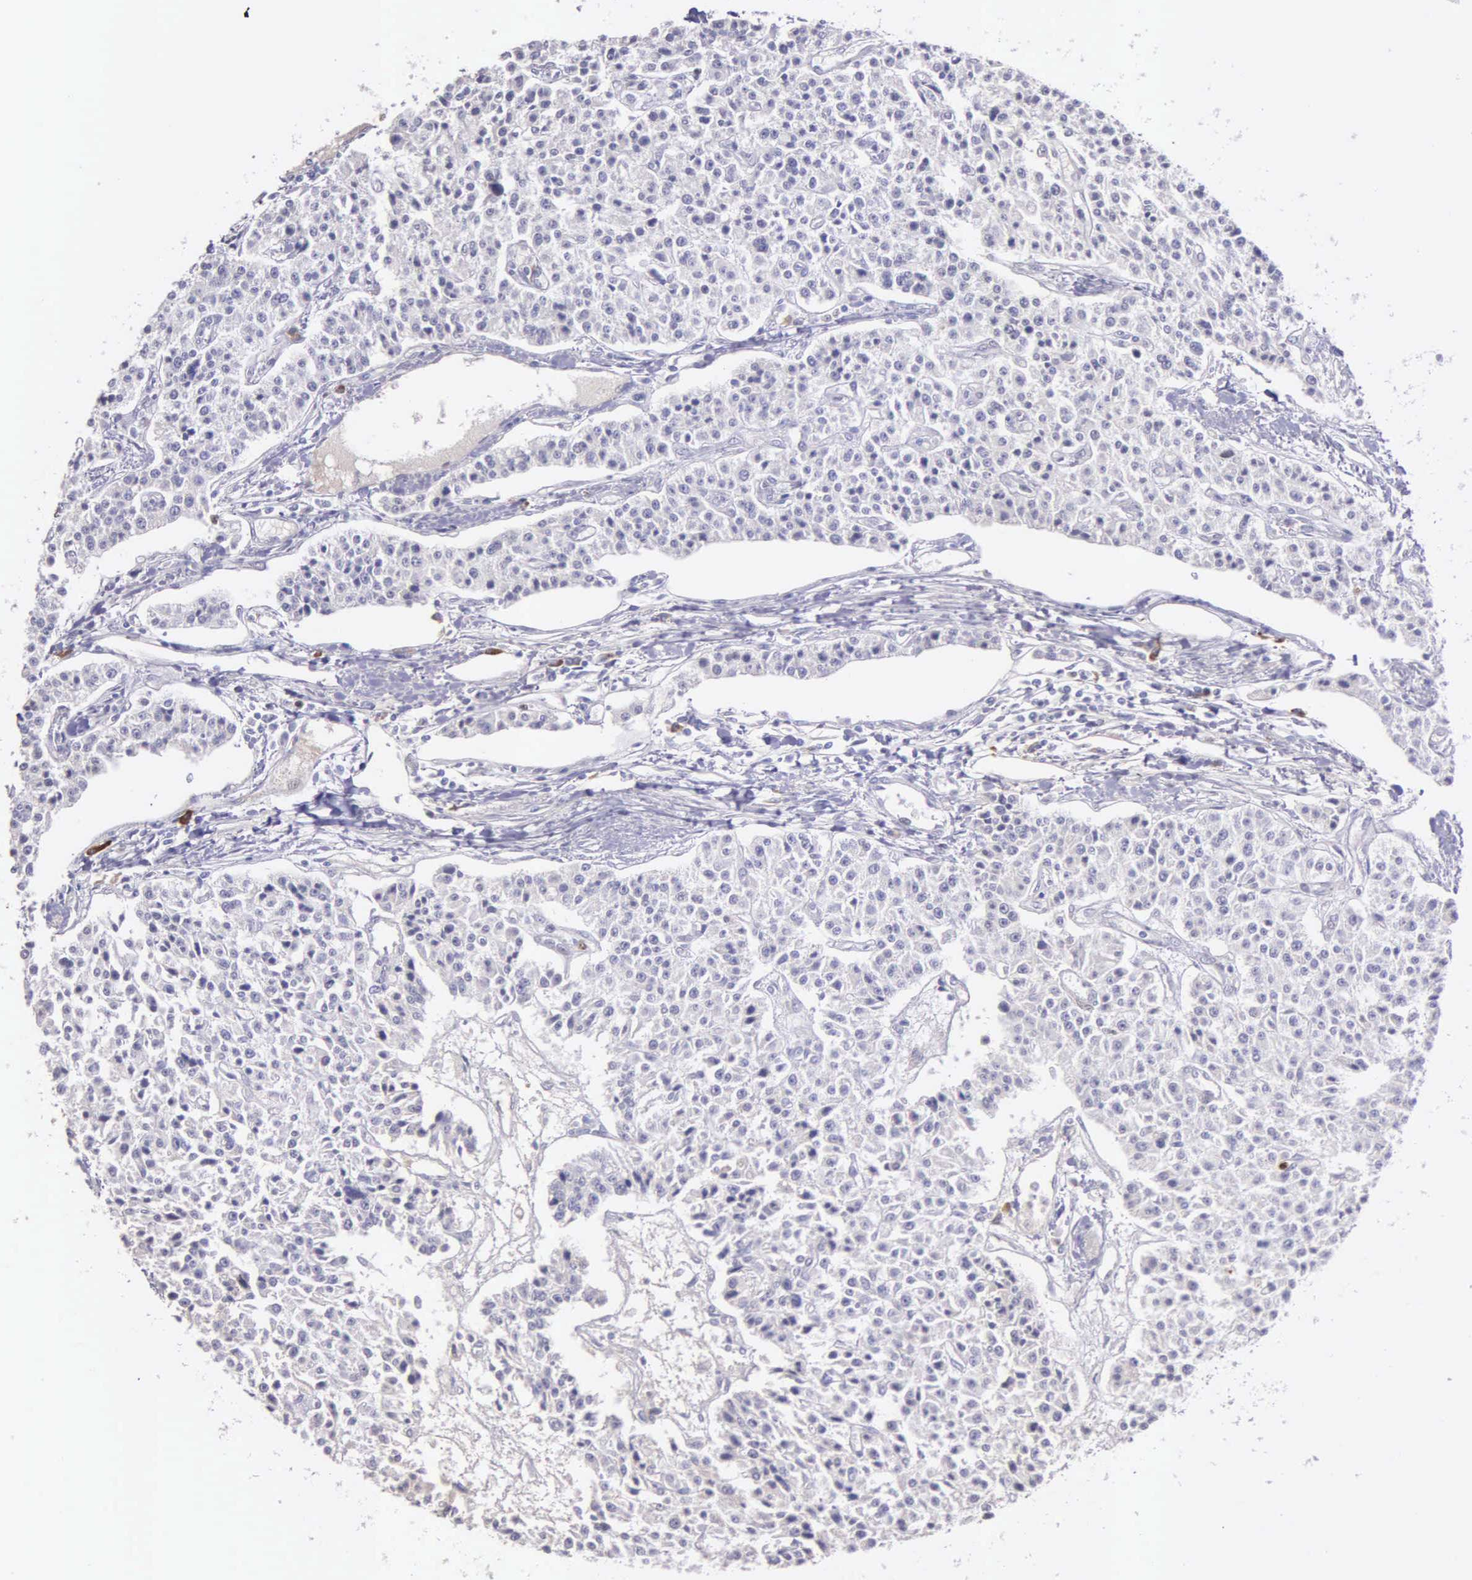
{"staining": {"intensity": "negative", "quantity": "none", "location": "none"}, "tissue": "carcinoid", "cell_type": "Tumor cells", "image_type": "cancer", "snomed": [{"axis": "morphology", "description": "Carcinoid, malignant, NOS"}, {"axis": "topography", "description": "Stomach"}], "caption": "Immunohistochemistry (IHC) image of malignant carcinoid stained for a protein (brown), which demonstrates no expression in tumor cells.", "gene": "MCM5", "patient": {"sex": "female", "age": 76}}